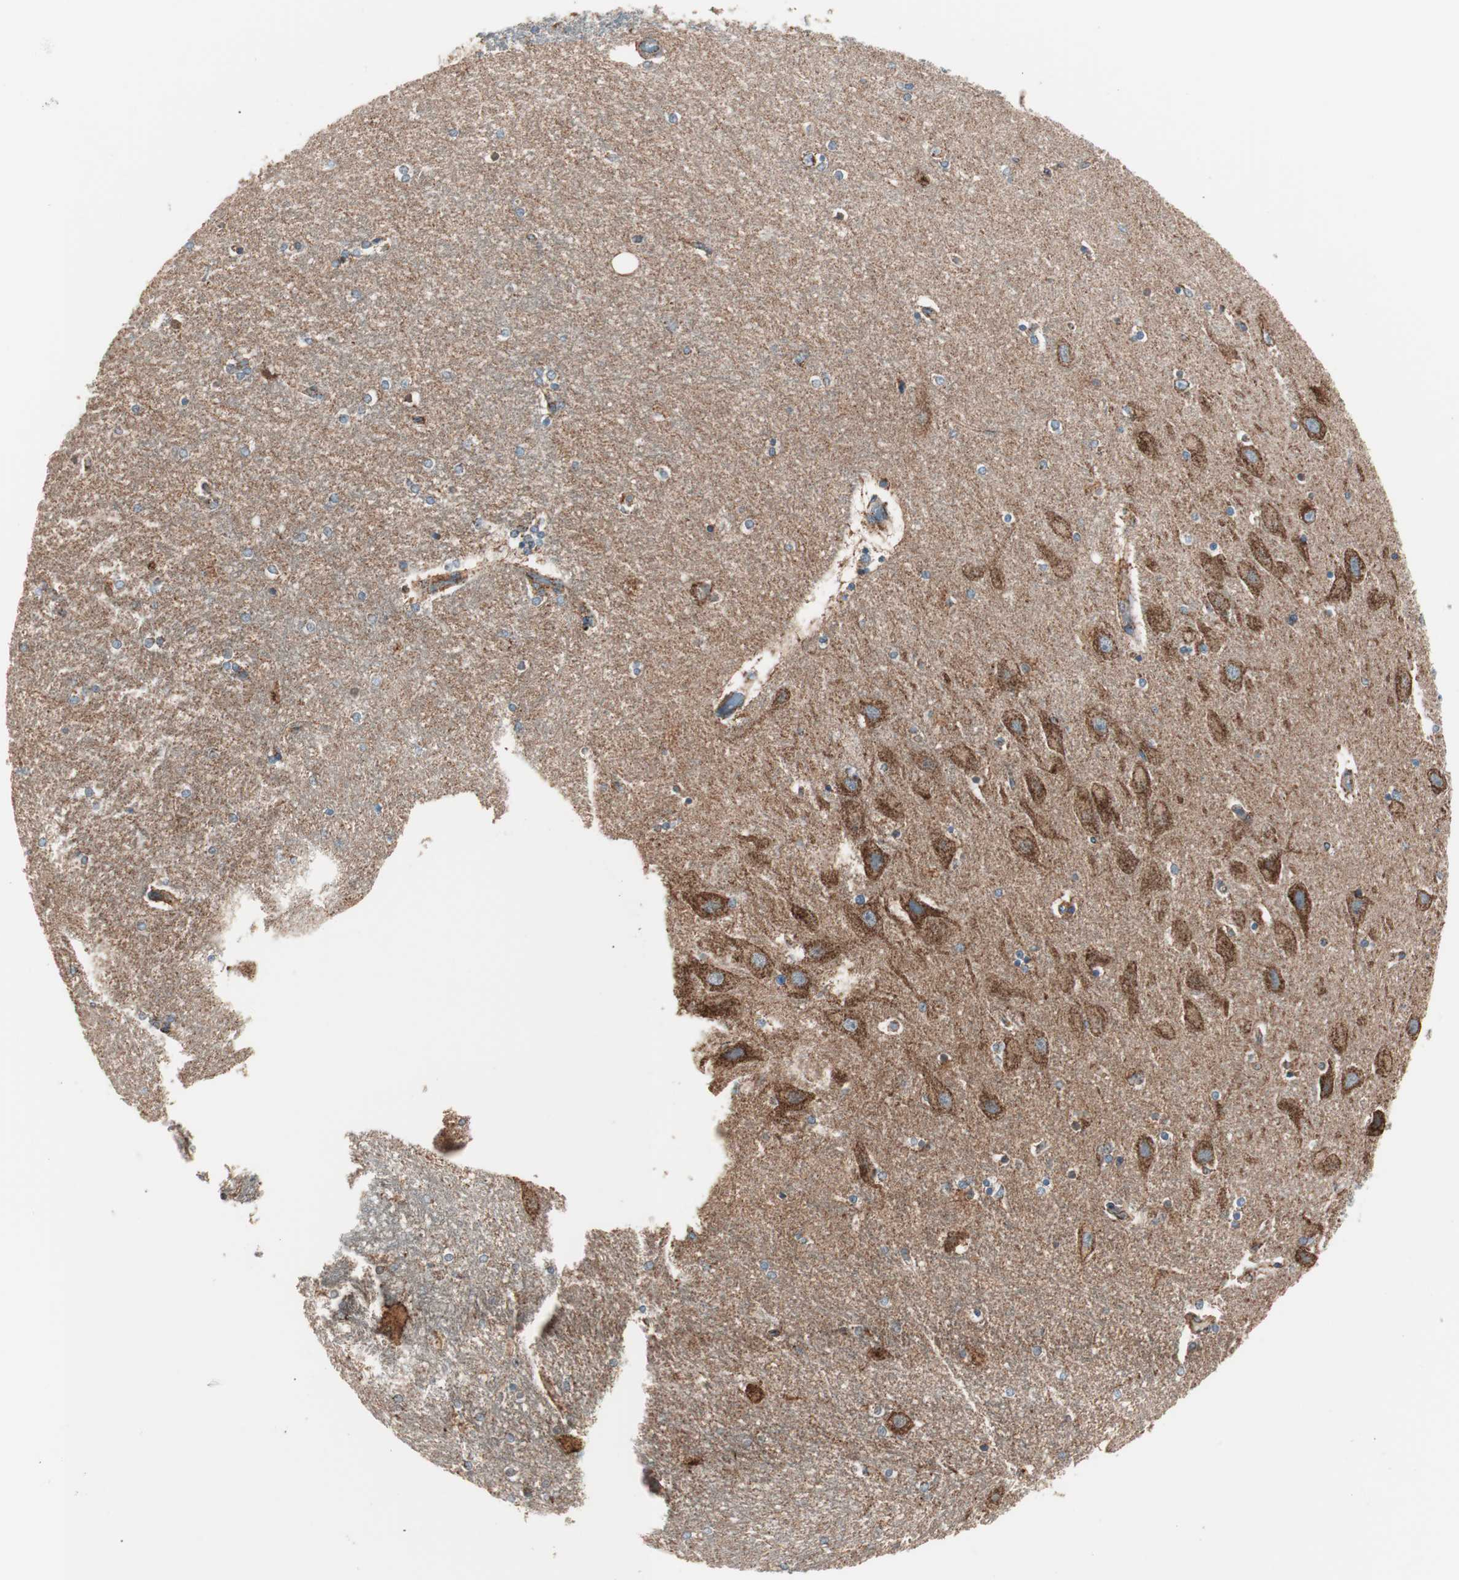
{"staining": {"intensity": "strong", "quantity": "25%-75%", "location": "cytoplasmic/membranous"}, "tissue": "hippocampus", "cell_type": "Glial cells", "image_type": "normal", "snomed": [{"axis": "morphology", "description": "Normal tissue, NOS"}, {"axis": "topography", "description": "Hippocampus"}], "caption": "Protein expression analysis of normal hippocampus reveals strong cytoplasmic/membranous expression in approximately 25%-75% of glial cells.", "gene": "TOMM22", "patient": {"sex": "female", "age": 54}}